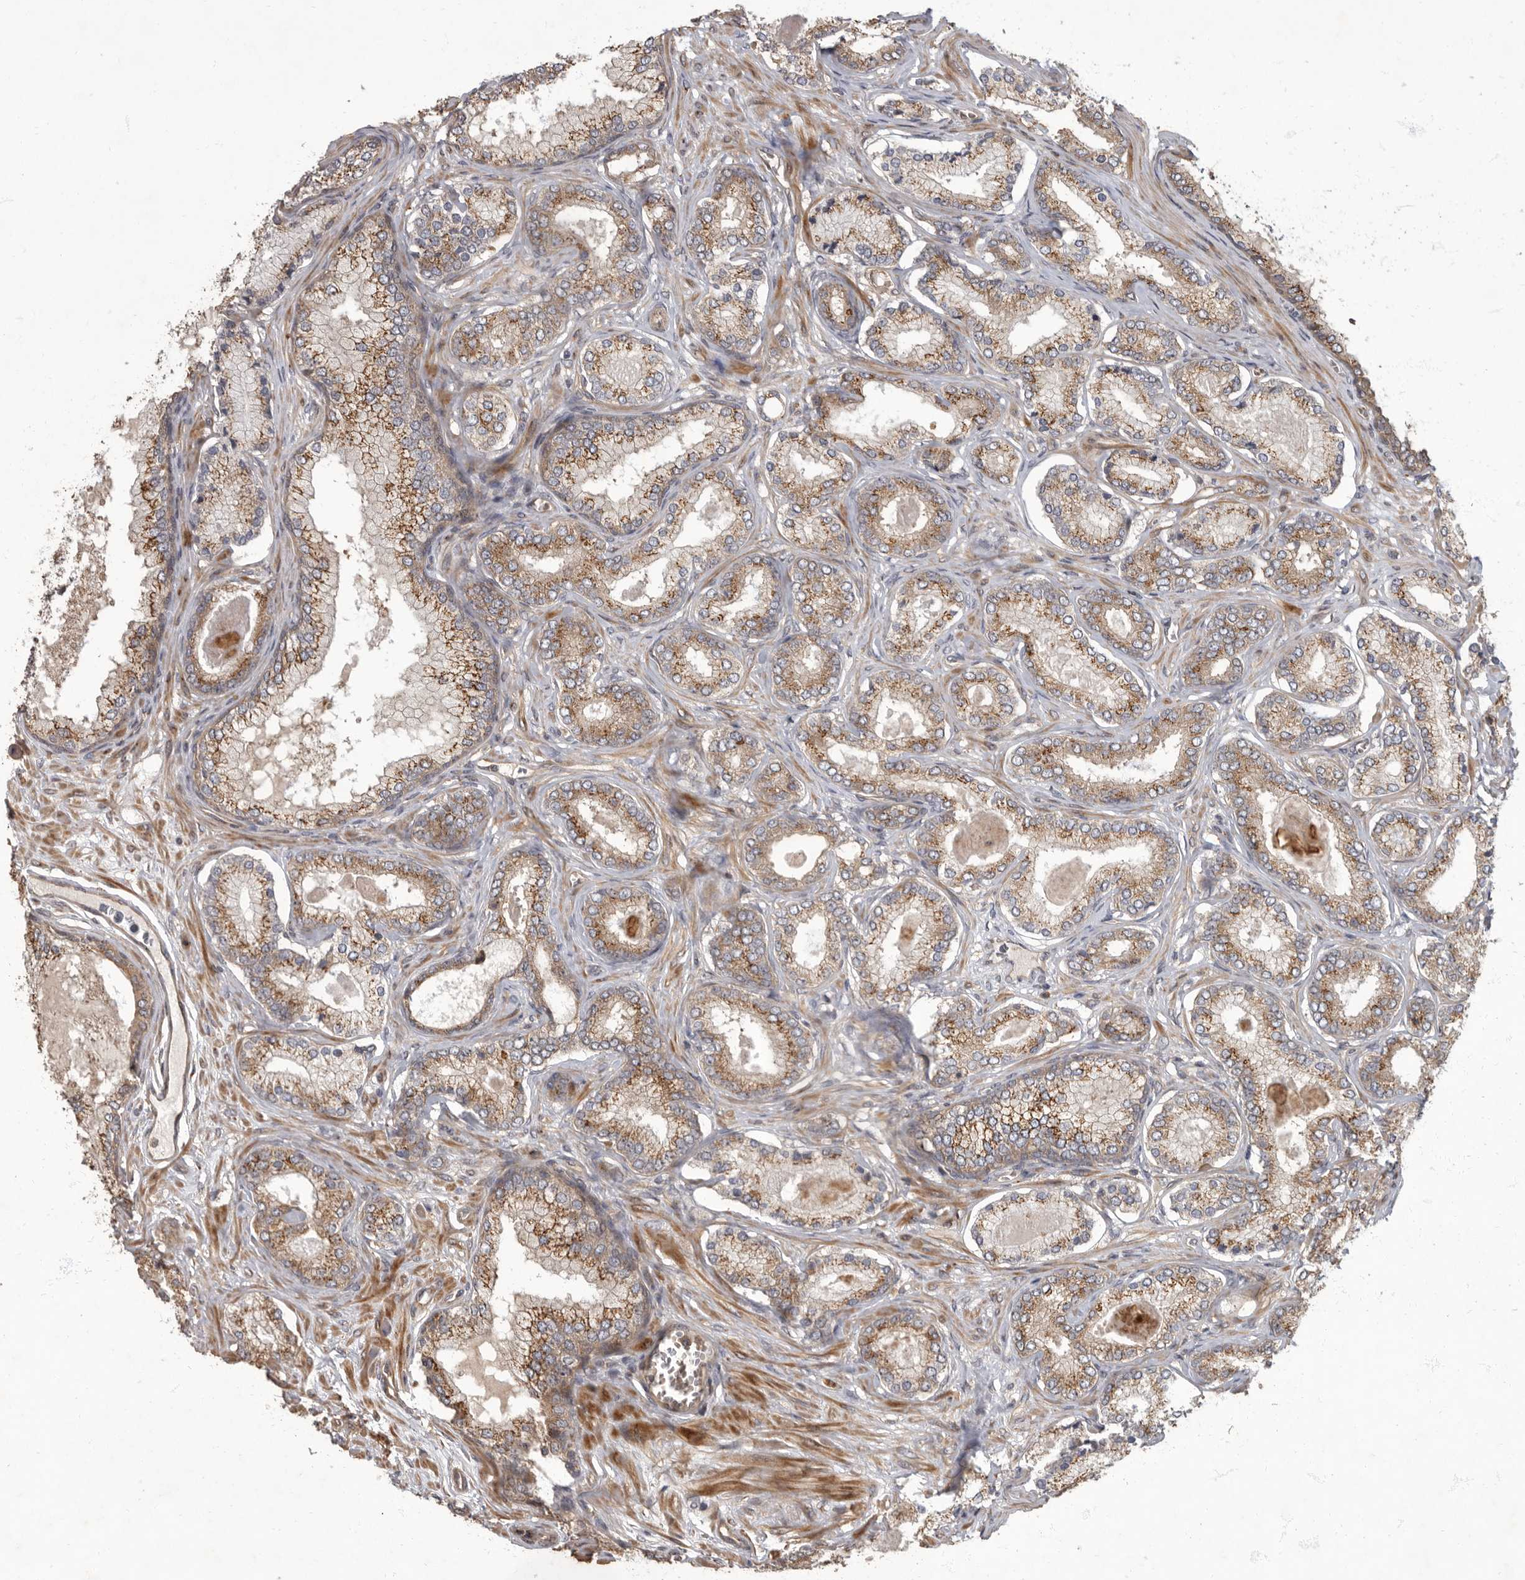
{"staining": {"intensity": "moderate", "quantity": ">75%", "location": "cytoplasmic/membranous"}, "tissue": "prostate cancer", "cell_type": "Tumor cells", "image_type": "cancer", "snomed": [{"axis": "morphology", "description": "Adenocarcinoma, Low grade"}, {"axis": "topography", "description": "Prostate"}], "caption": "Protein expression analysis of human prostate cancer reveals moderate cytoplasmic/membranous positivity in about >75% of tumor cells.", "gene": "IQCK", "patient": {"sex": "male", "age": 70}}